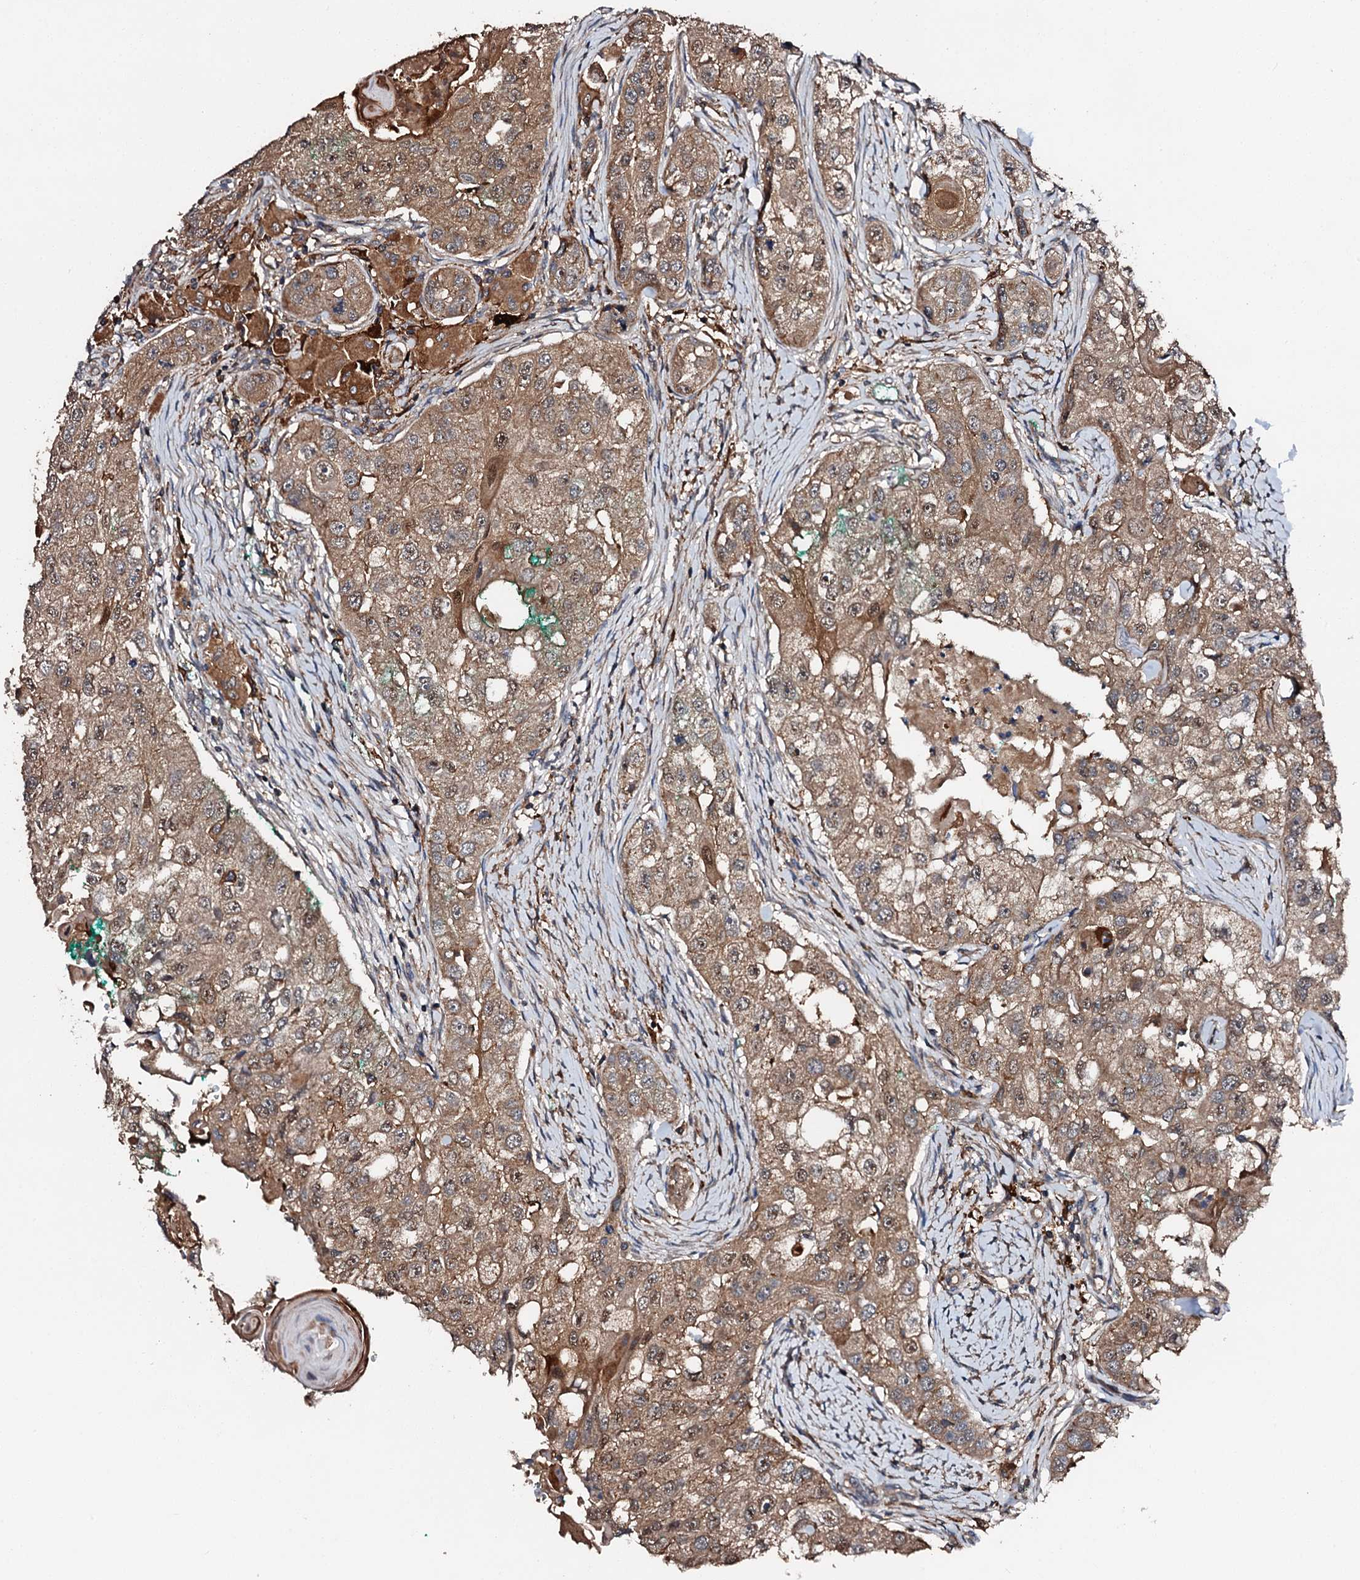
{"staining": {"intensity": "moderate", "quantity": ">75%", "location": "cytoplasmic/membranous"}, "tissue": "head and neck cancer", "cell_type": "Tumor cells", "image_type": "cancer", "snomed": [{"axis": "morphology", "description": "Normal tissue, NOS"}, {"axis": "morphology", "description": "Squamous cell carcinoma, NOS"}, {"axis": "topography", "description": "Skeletal muscle"}, {"axis": "topography", "description": "Head-Neck"}], "caption": "Immunohistochemistry (IHC) photomicrograph of neoplastic tissue: human head and neck cancer (squamous cell carcinoma) stained using immunohistochemistry (IHC) shows medium levels of moderate protein expression localized specifically in the cytoplasmic/membranous of tumor cells, appearing as a cytoplasmic/membranous brown color.", "gene": "FGD4", "patient": {"sex": "male", "age": 51}}